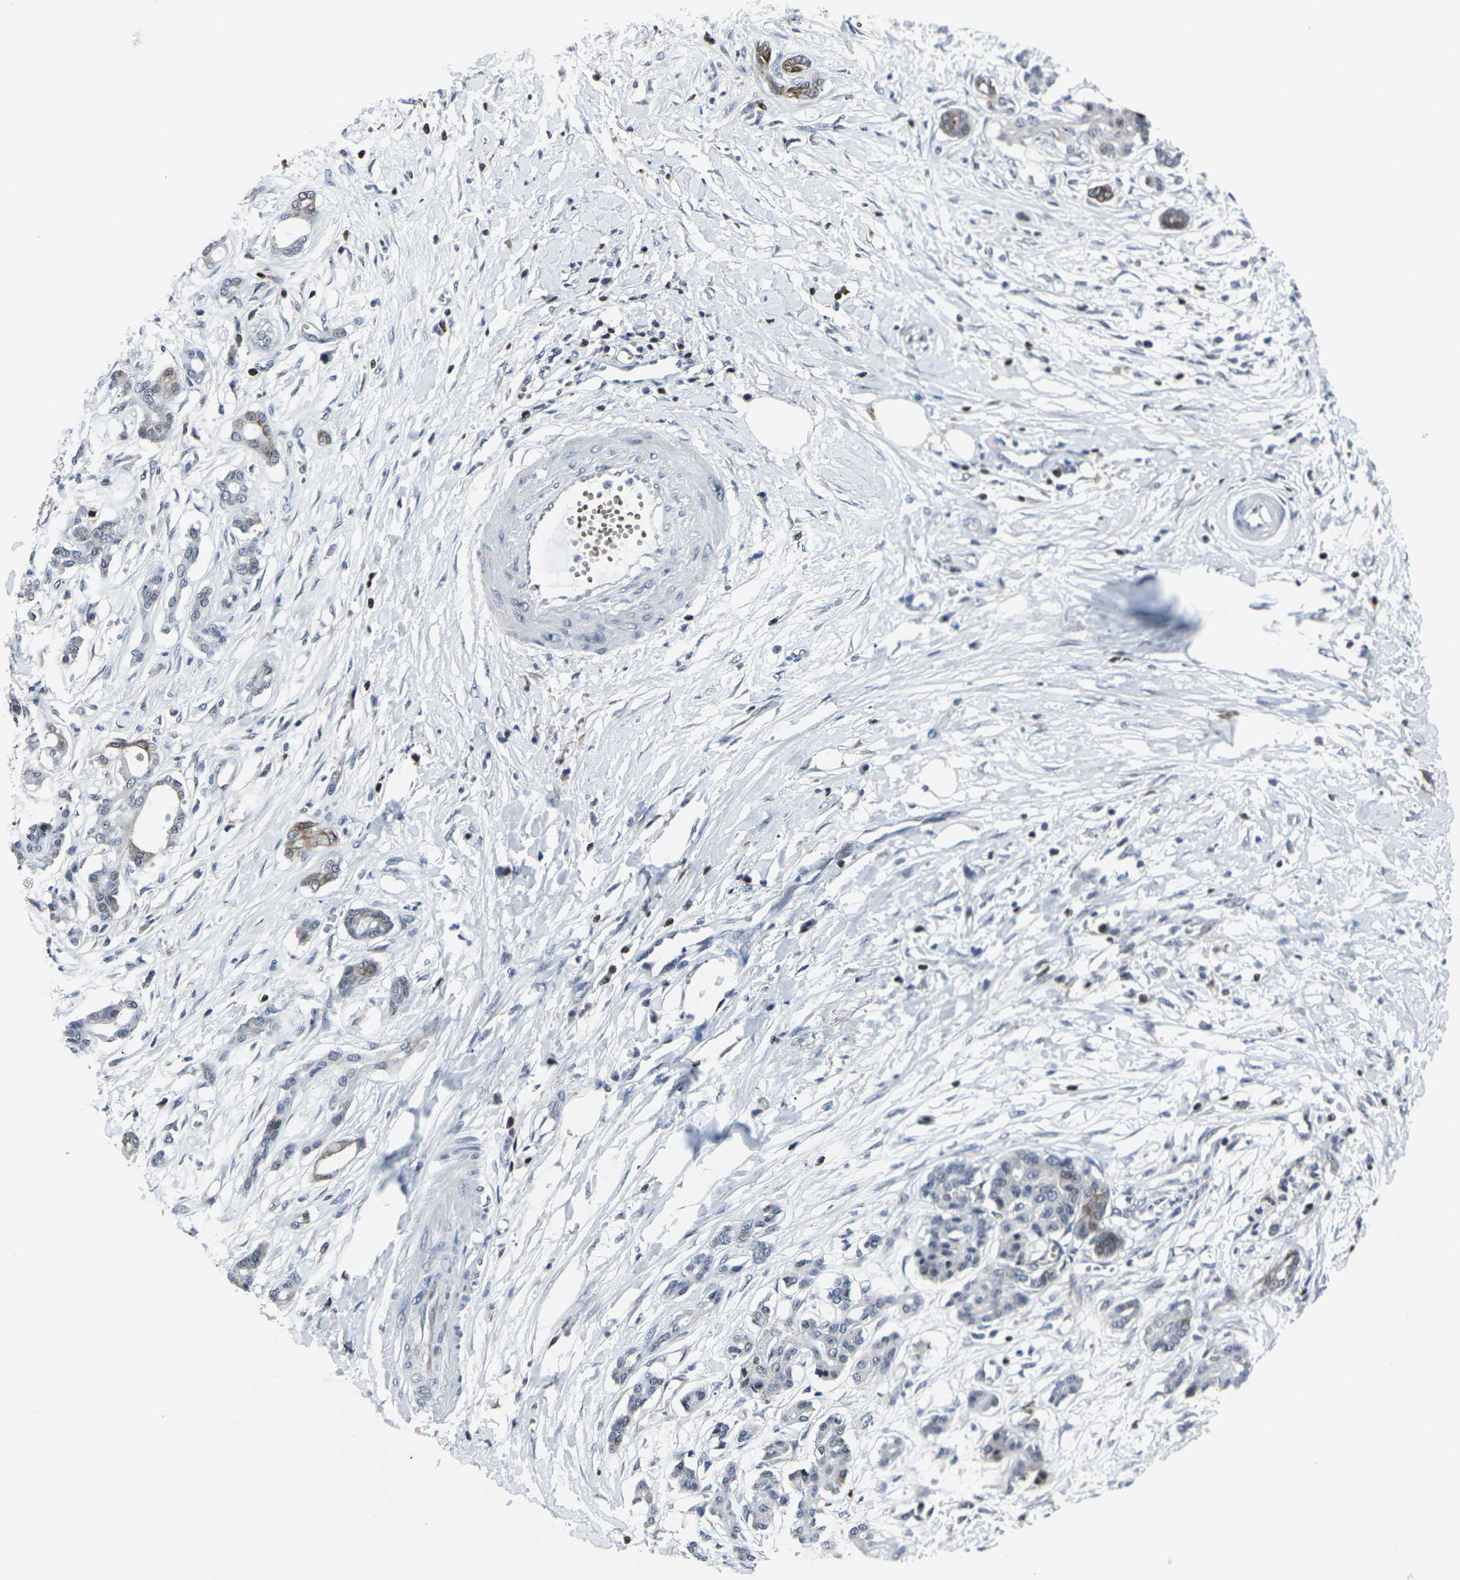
{"staining": {"intensity": "strong", "quantity": "<25%", "location": "cytoplasmic/membranous"}, "tissue": "pancreatic cancer", "cell_type": "Tumor cells", "image_type": "cancer", "snomed": [{"axis": "morphology", "description": "Adenocarcinoma, NOS"}, {"axis": "topography", "description": "Pancreas"}], "caption": "Adenocarcinoma (pancreatic) was stained to show a protein in brown. There is medium levels of strong cytoplasmic/membranous staining in about <25% of tumor cells.", "gene": "STAT4", "patient": {"sex": "male", "age": 56}}